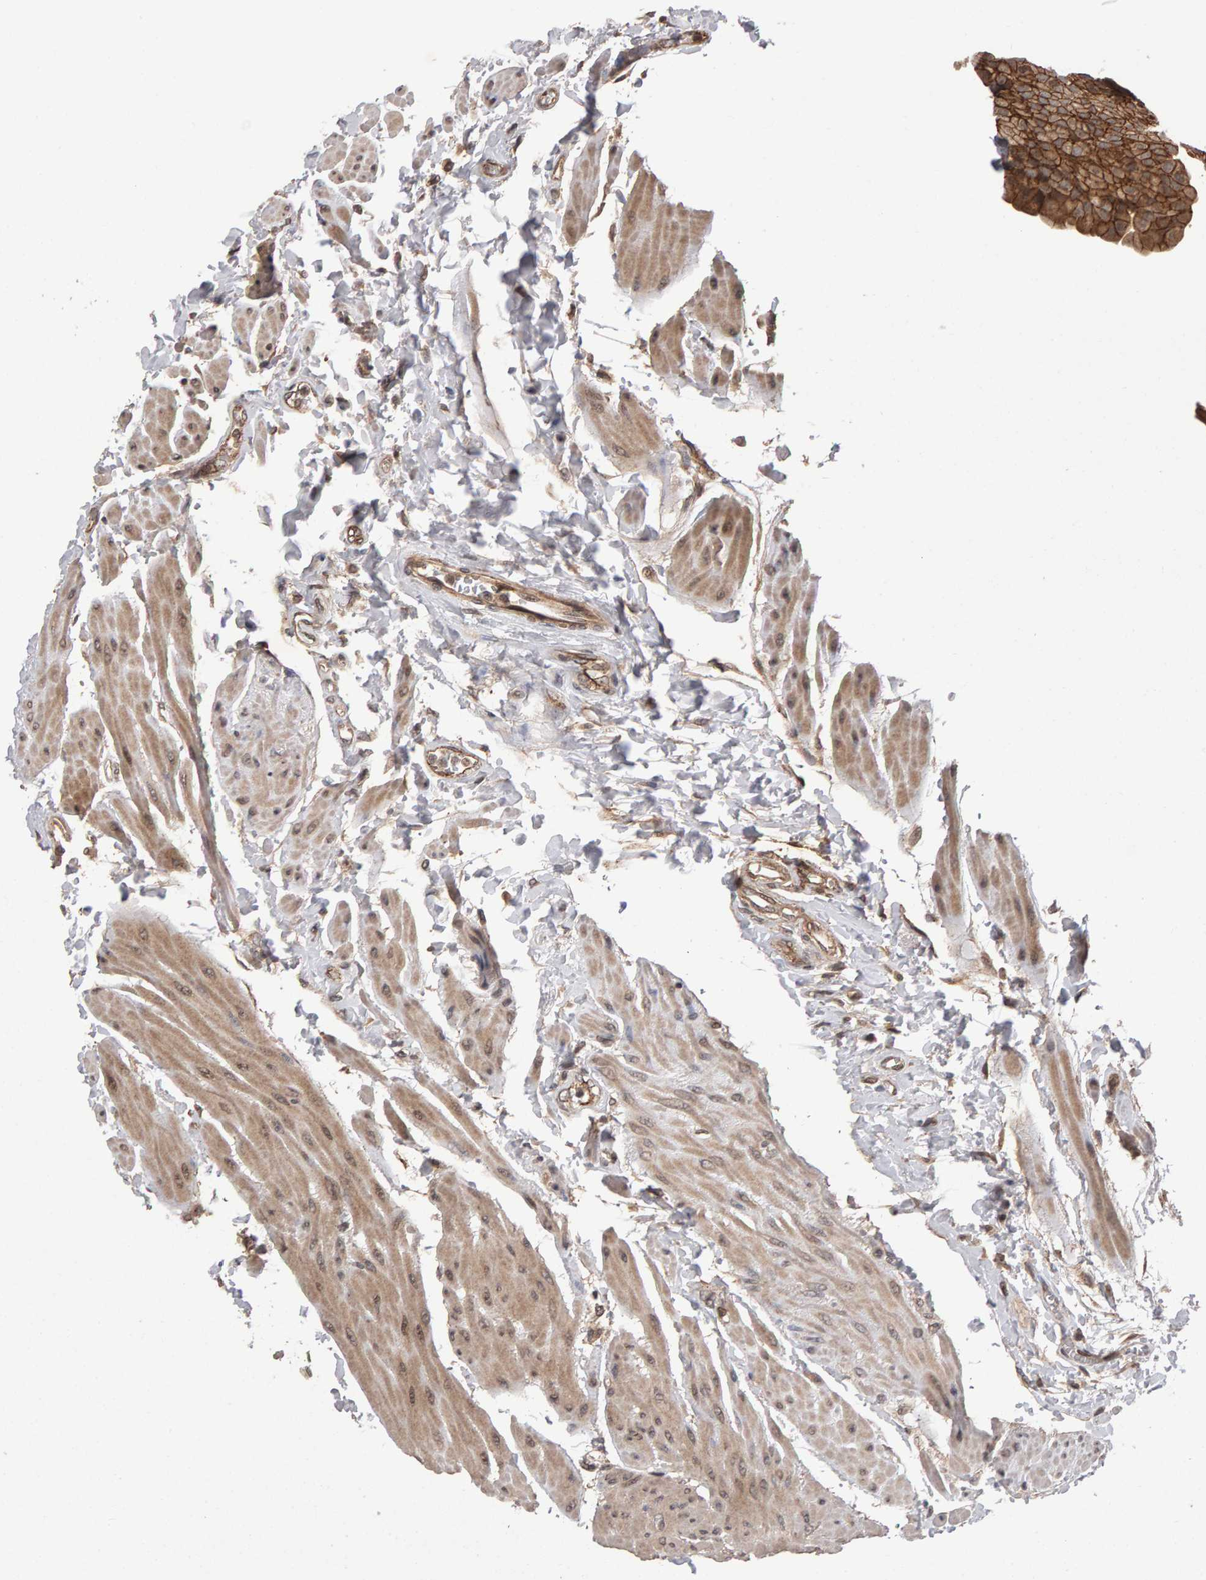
{"staining": {"intensity": "moderate", "quantity": ">75%", "location": "cytoplasmic/membranous"}, "tissue": "urinary bladder", "cell_type": "Urothelial cells", "image_type": "normal", "snomed": [{"axis": "morphology", "description": "Normal tissue, NOS"}, {"axis": "topography", "description": "Urinary bladder"}], "caption": "DAB (3,3'-diaminobenzidine) immunohistochemical staining of normal urinary bladder displays moderate cytoplasmic/membranous protein positivity in approximately >75% of urothelial cells.", "gene": "SCRIB", "patient": {"sex": "female", "age": 79}}